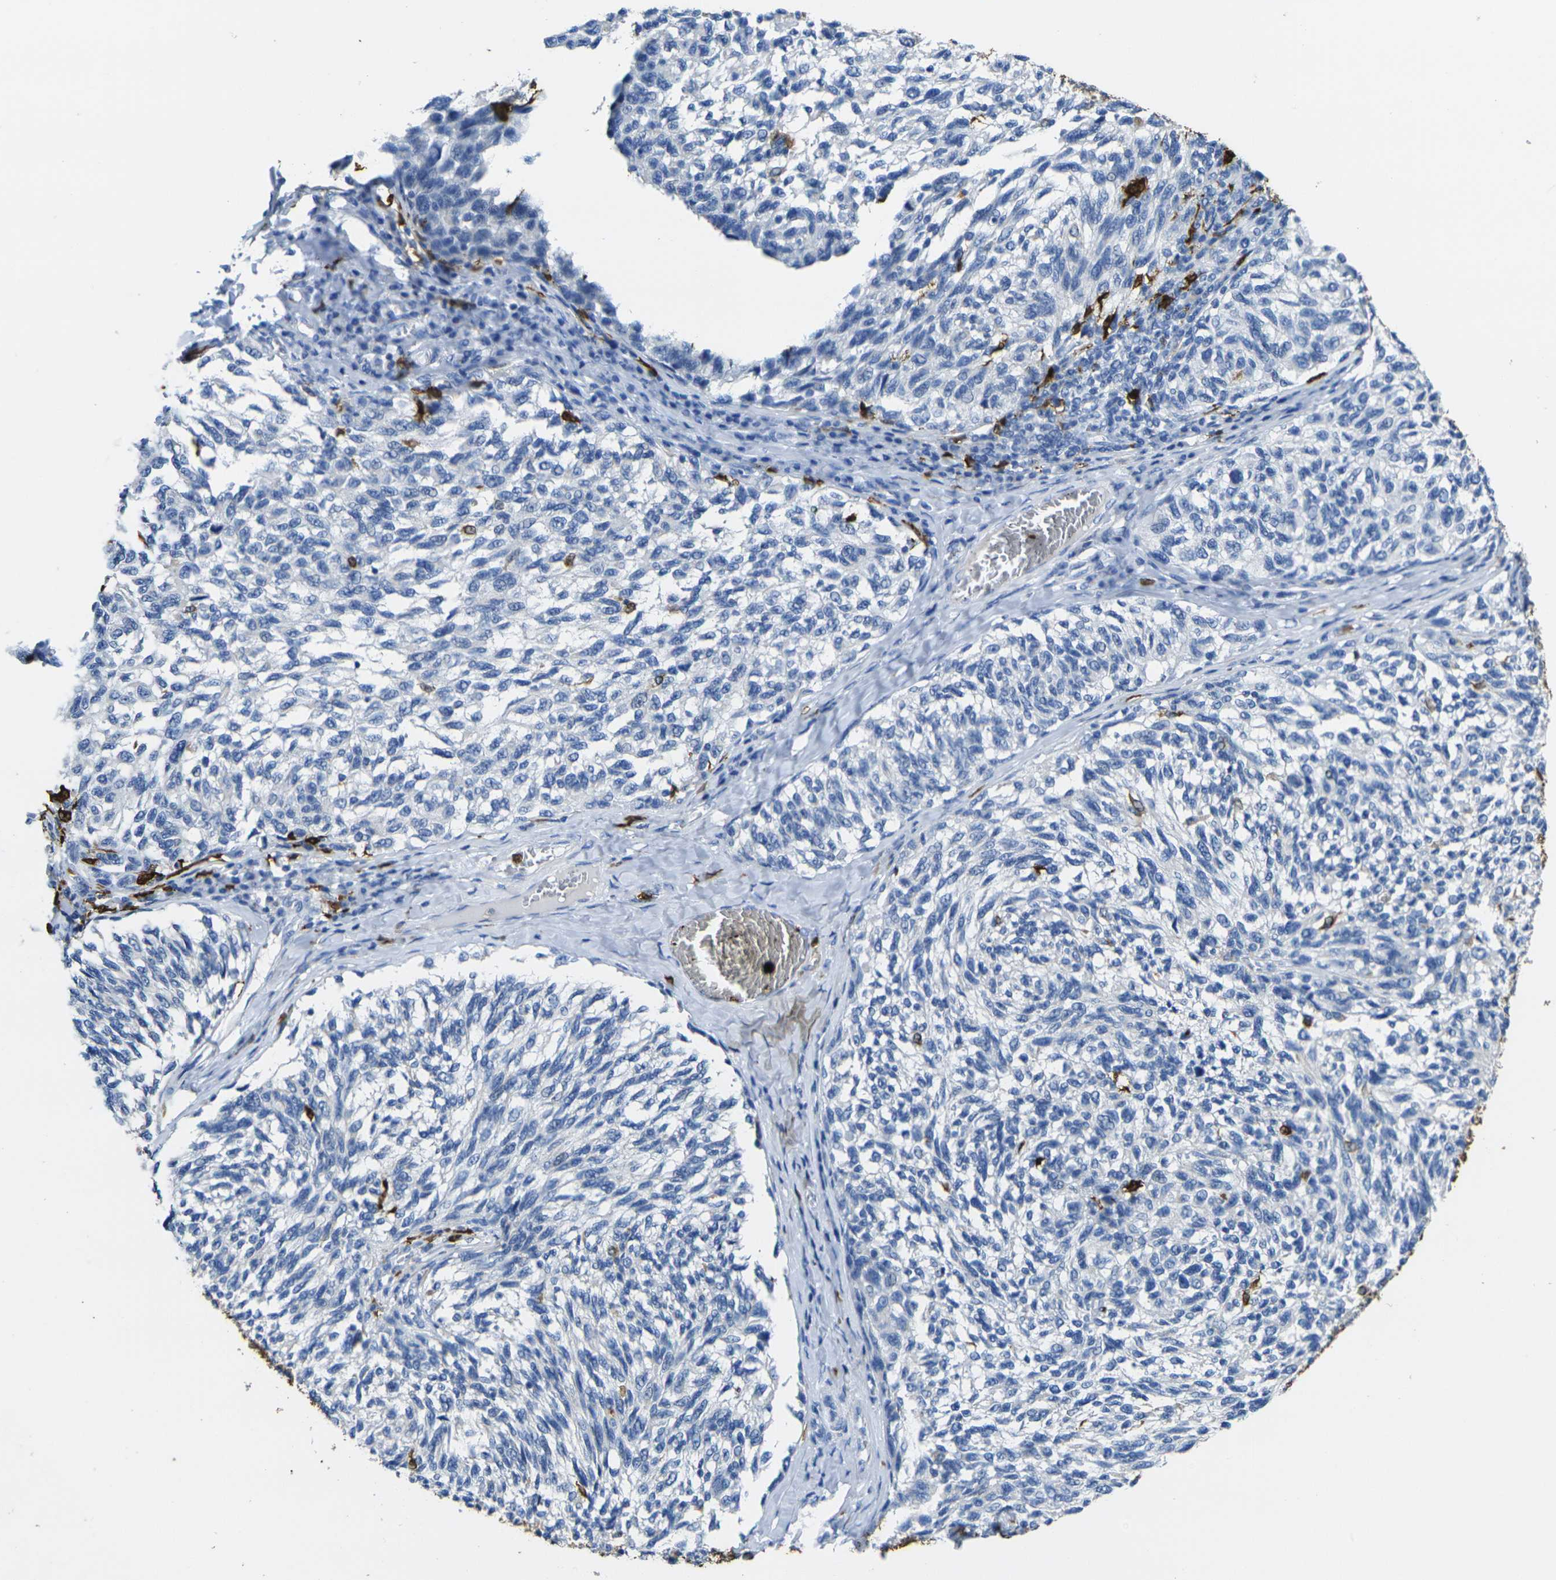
{"staining": {"intensity": "negative", "quantity": "none", "location": "none"}, "tissue": "melanoma", "cell_type": "Tumor cells", "image_type": "cancer", "snomed": [{"axis": "morphology", "description": "Malignant melanoma, NOS"}, {"axis": "topography", "description": "Skin"}], "caption": "The image exhibits no significant expression in tumor cells of malignant melanoma.", "gene": "S100A9", "patient": {"sex": "female", "age": 73}}